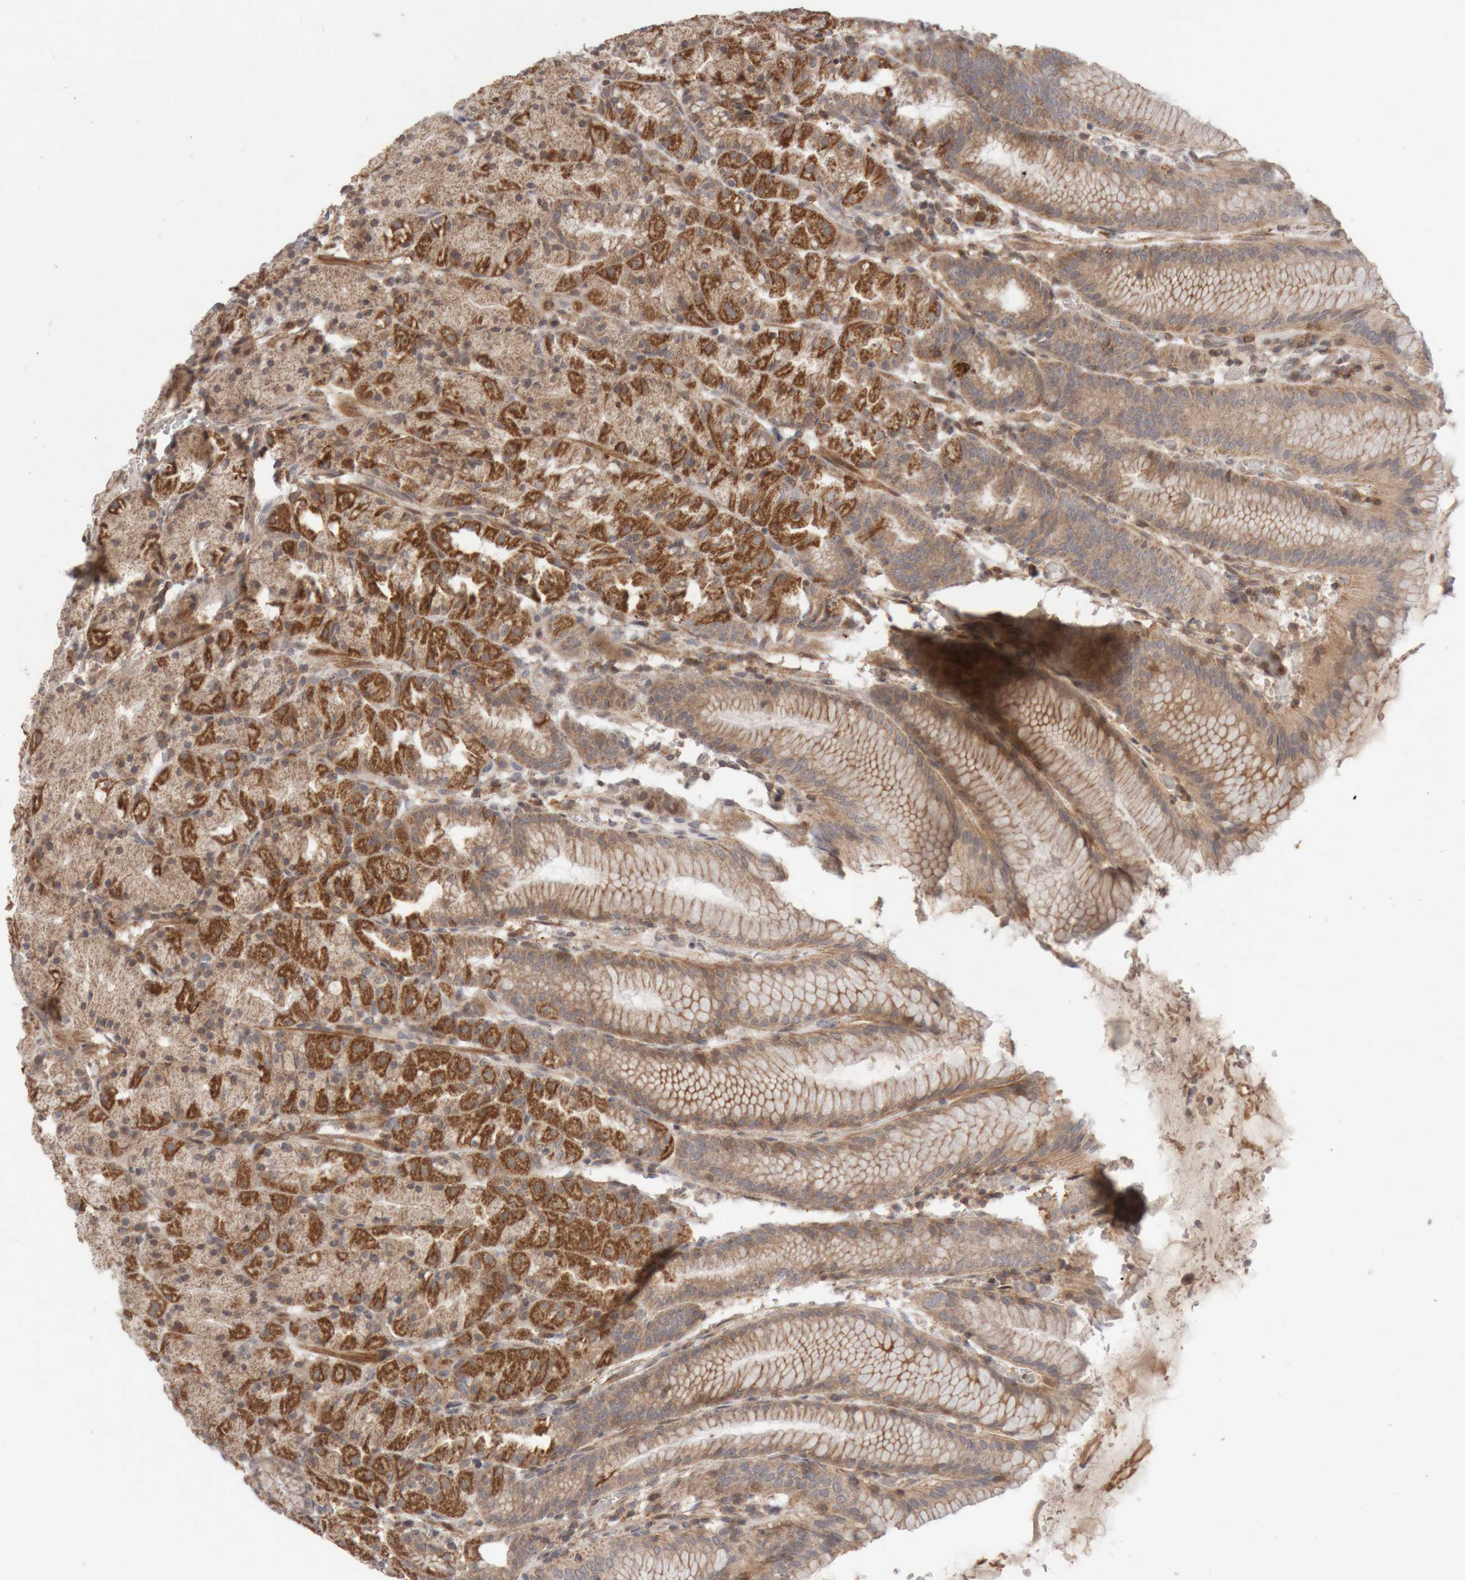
{"staining": {"intensity": "moderate", "quantity": ">75%", "location": "cytoplasmic/membranous,nuclear"}, "tissue": "stomach", "cell_type": "Glandular cells", "image_type": "normal", "snomed": [{"axis": "morphology", "description": "Normal tissue, NOS"}, {"axis": "topography", "description": "Stomach, upper"}], "caption": "Immunohistochemical staining of normal human stomach shows medium levels of moderate cytoplasmic/membranous,nuclear expression in about >75% of glandular cells. (DAB = brown stain, brightfield microscopy at high magnification).", "gene": "KIF21B", "patient": {"sex": "male", "age": 48}}